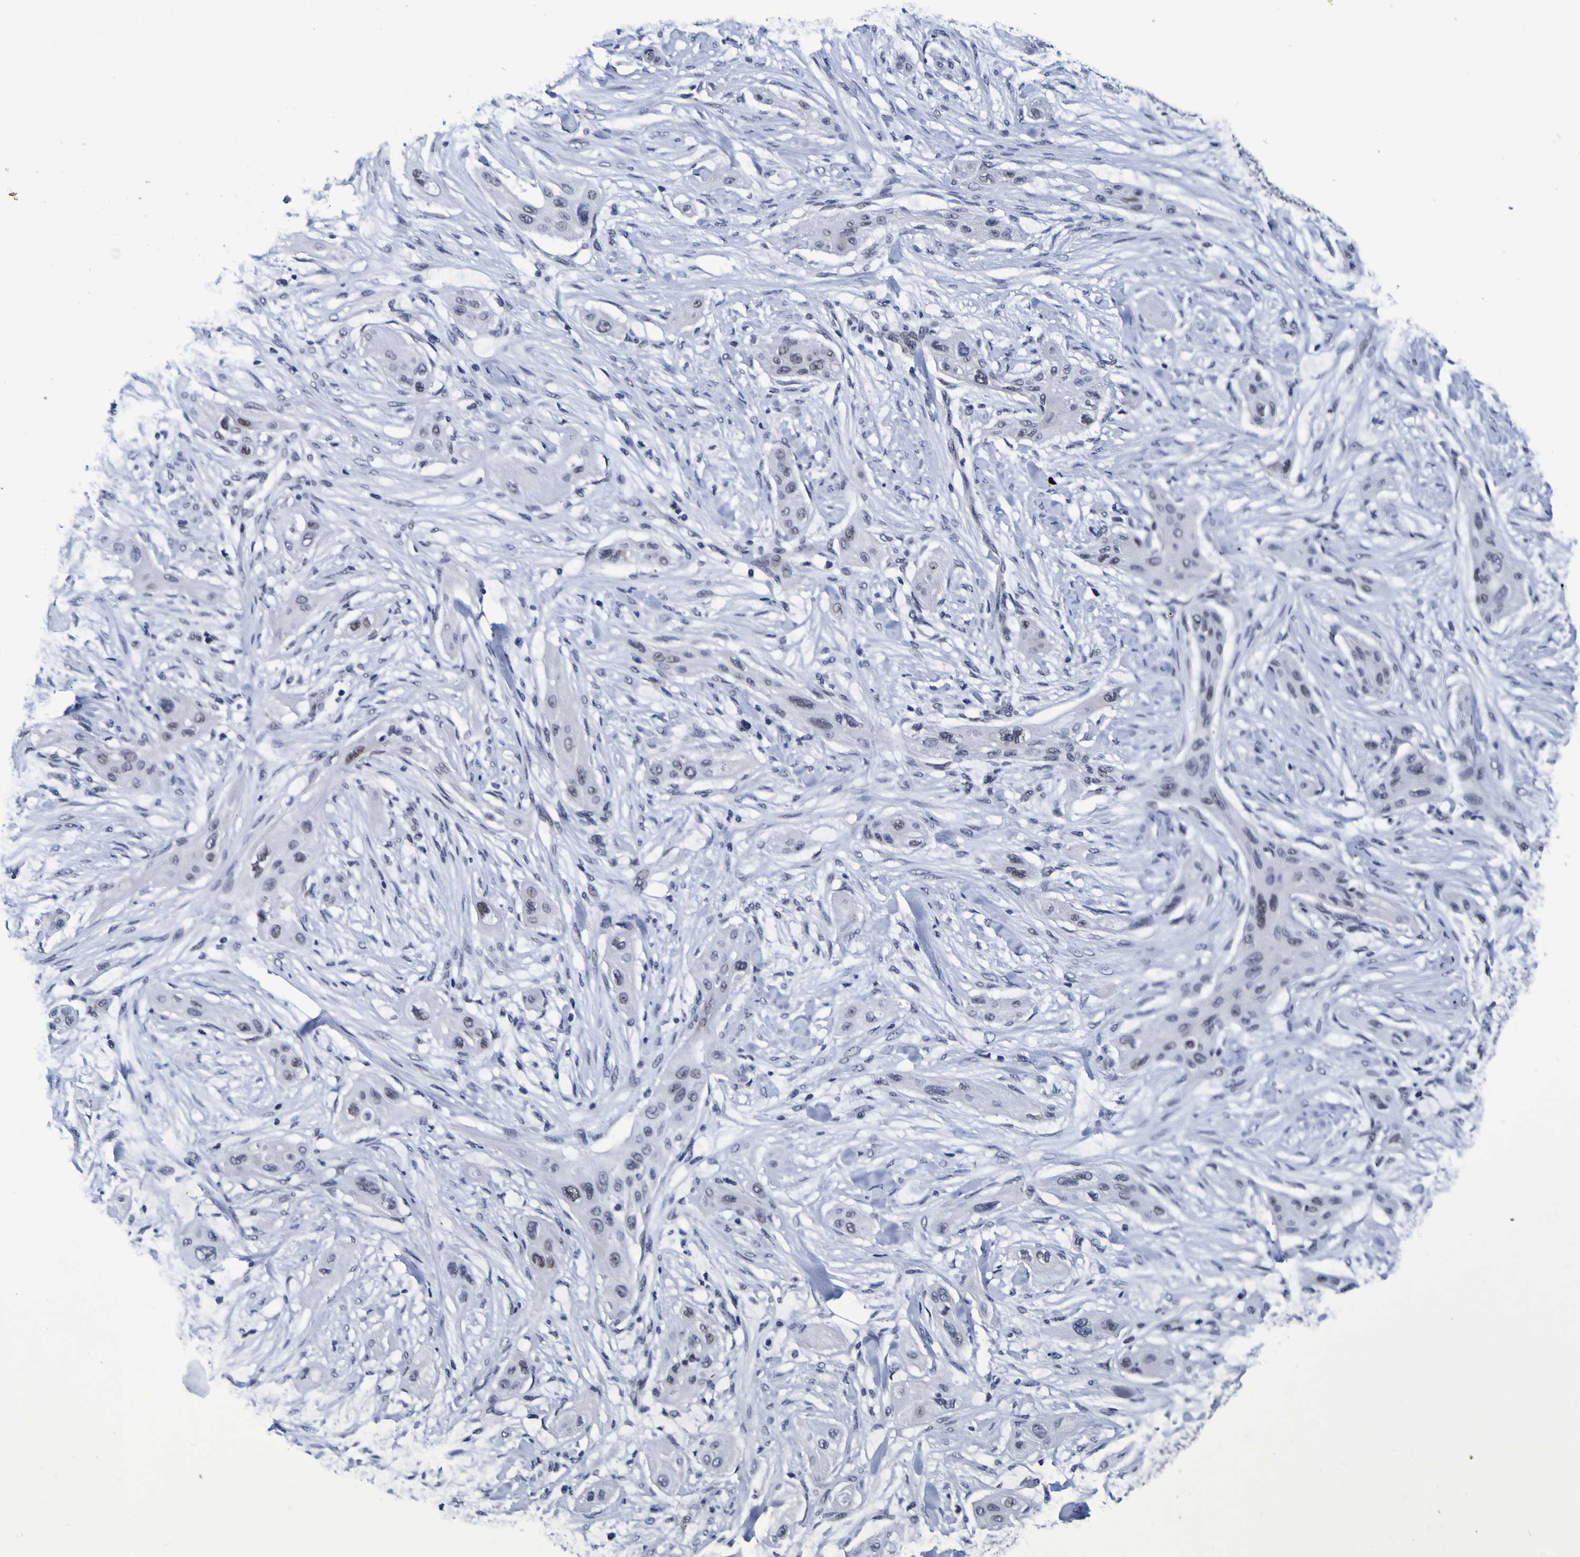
{"staining": {"intensity": "weak", "quantity": "25%-75%", "location": "nuclear"}, "tissue": "lung cancer", "cell_type": "Tumor cells", "image_type": "cancer", "snomed": [{"axis": "morphology", "description": "Squamous cell carcinoma, NOS"}, {"axis": "topography", "description": "Lung"}], "caption": "There is low levels of weak nuclear staining in tumor cells of lung cancer, as demonstrated by immunohistochemical staining (brown color).", "gene": "MBD3", "patient": {"sex": "female", "age": 47}}